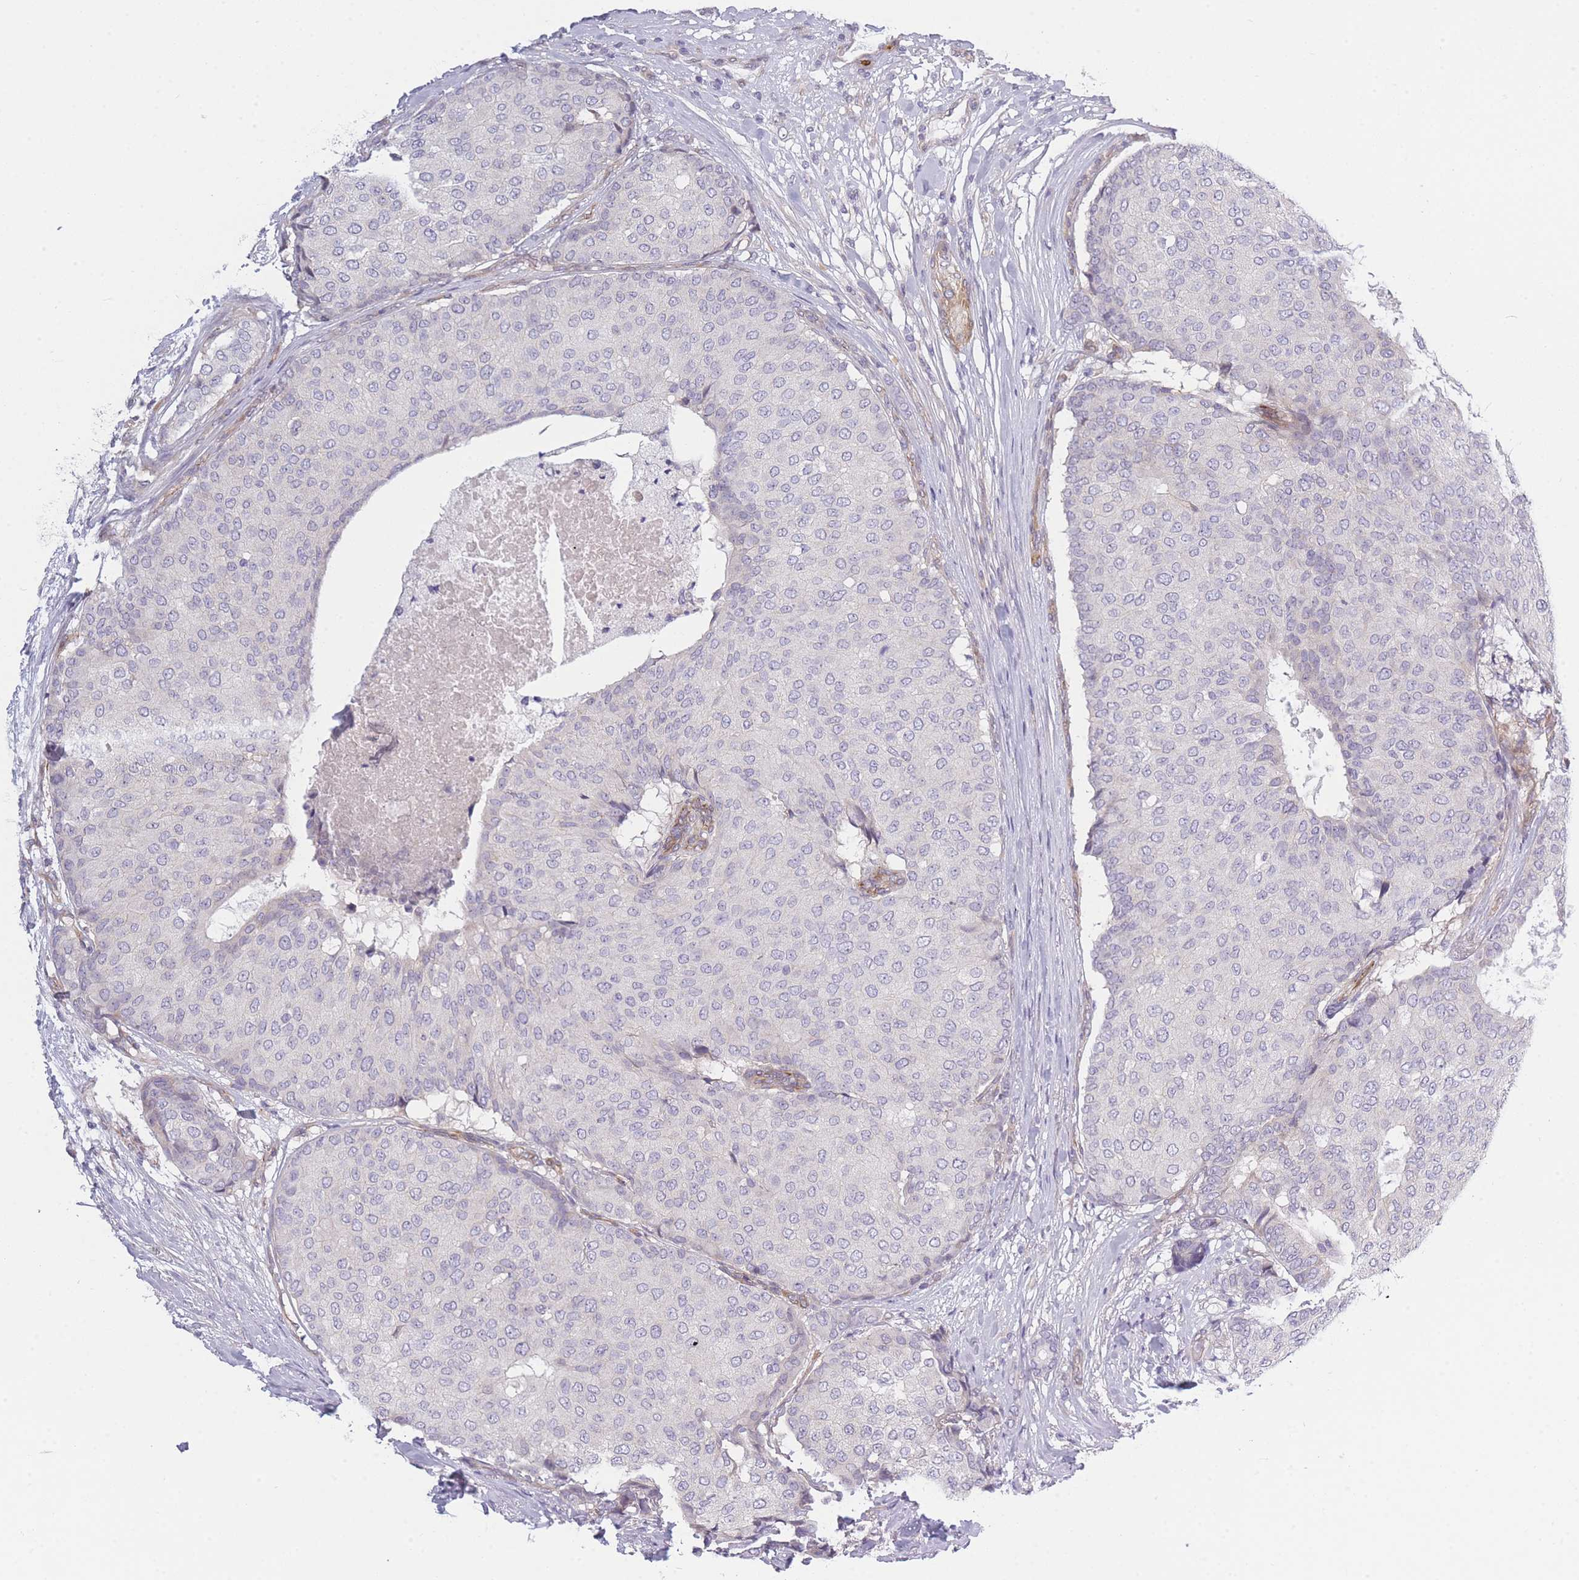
{"staining": {"intensity": "negative", "quantity": "none", "location": "none"}, "tissue": "breast cancer", "cell_type": "Tumor cells", "image_type": "cancer", "snomed": [{"axis": "morphology", "description": "Duct carcinoma"}, {"axis": "topography", "description": "Breast"}], "caption": "Tumor cells show no significant positivity in intraductal carcinoma (breast).", "gene": "SLC7A6", "patient": {"sex": "female", "age": 75}}